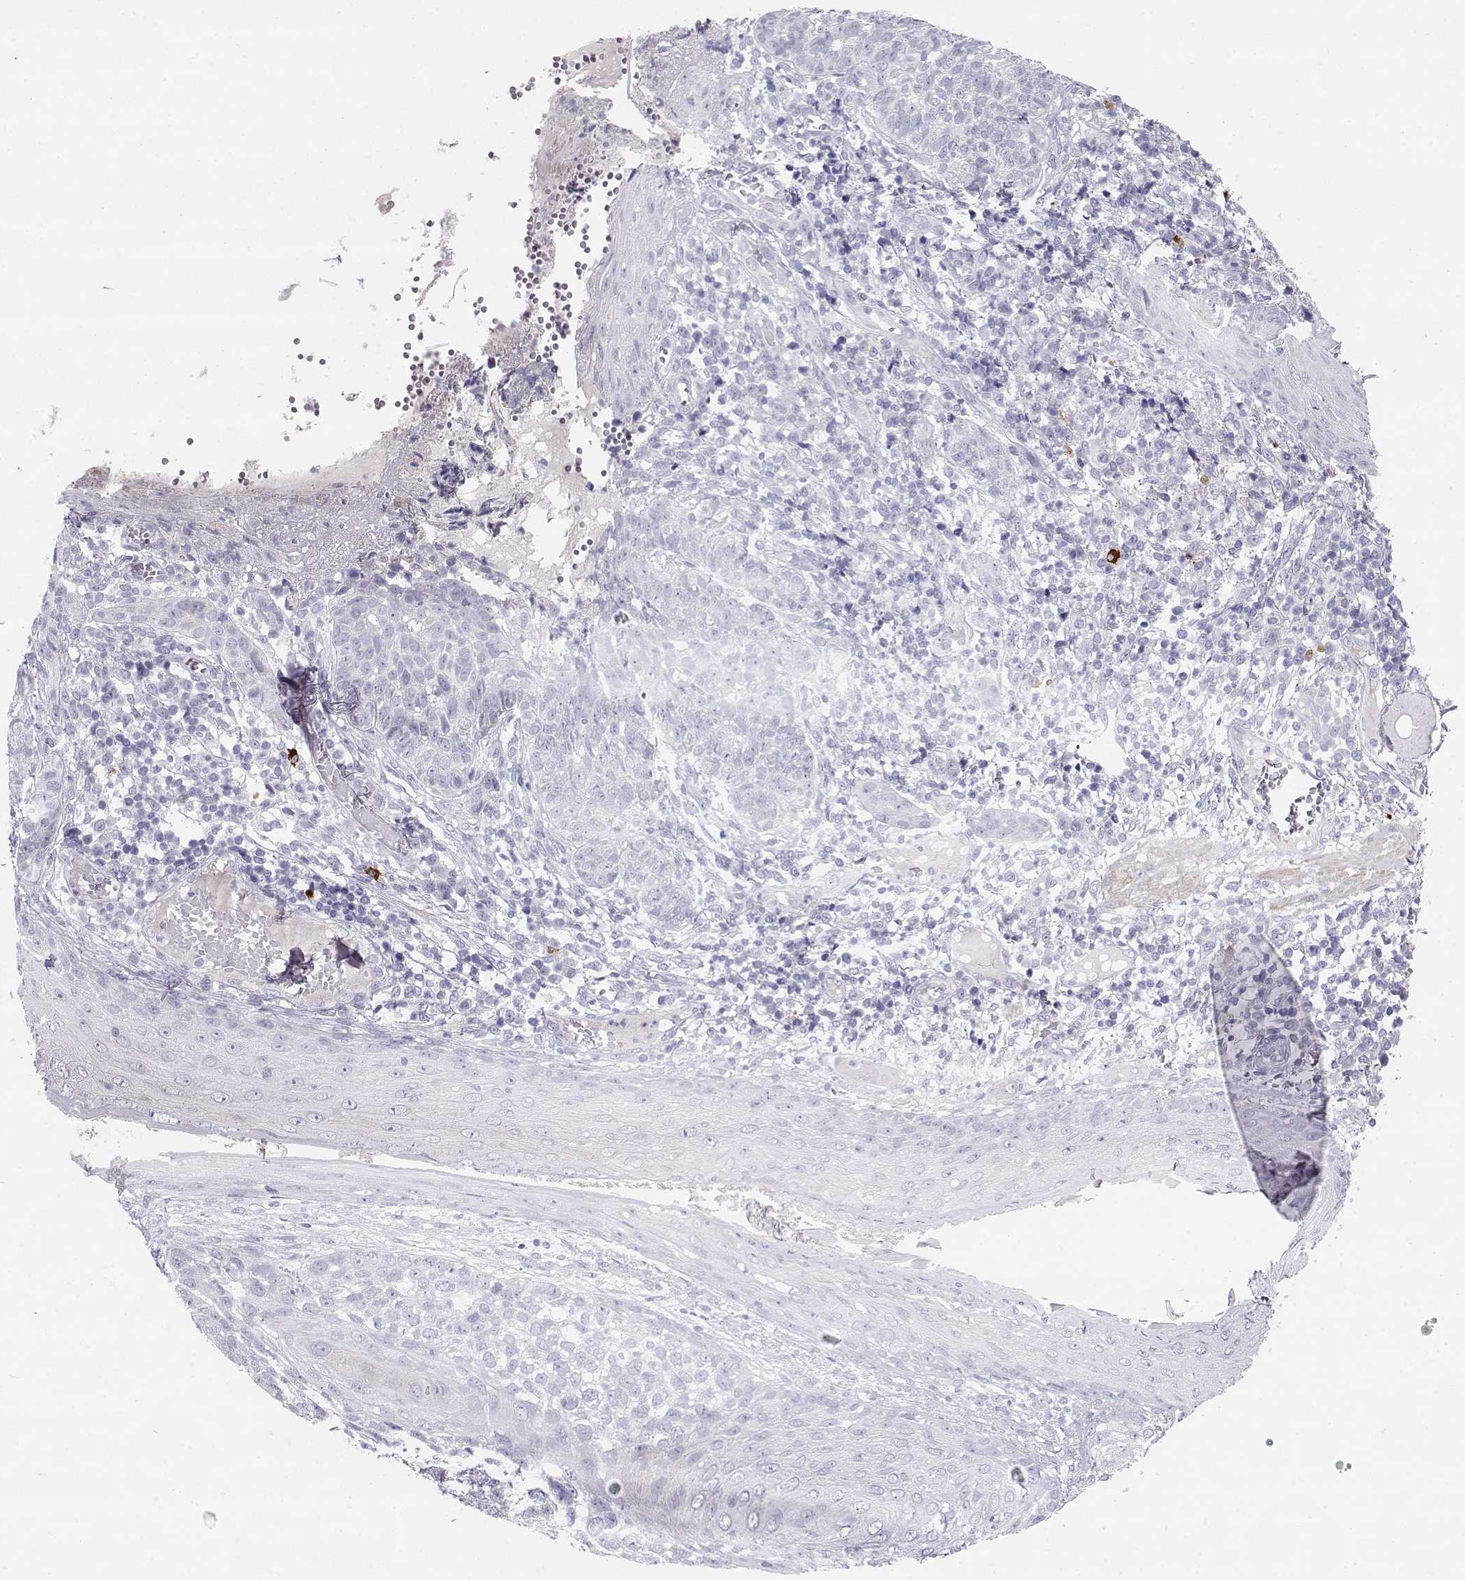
{"staining": {"intensity": "negative", "quantity": "none", "location": "none"}, "tissue": "skin cancer", "cell_type": "Tumor cells", "image_type": "cancer", "snomed": [{"axis": "morphology", "description": "Basal cell carcinoma"}, {"axis": "topography", "description": "Skin"}], "caption": "Immunohistochemistry of skin cancer exhibits no positivity in tumor cells.", "gene": "CREB3L3", "patient": {"sex": "female", "age": 69}}